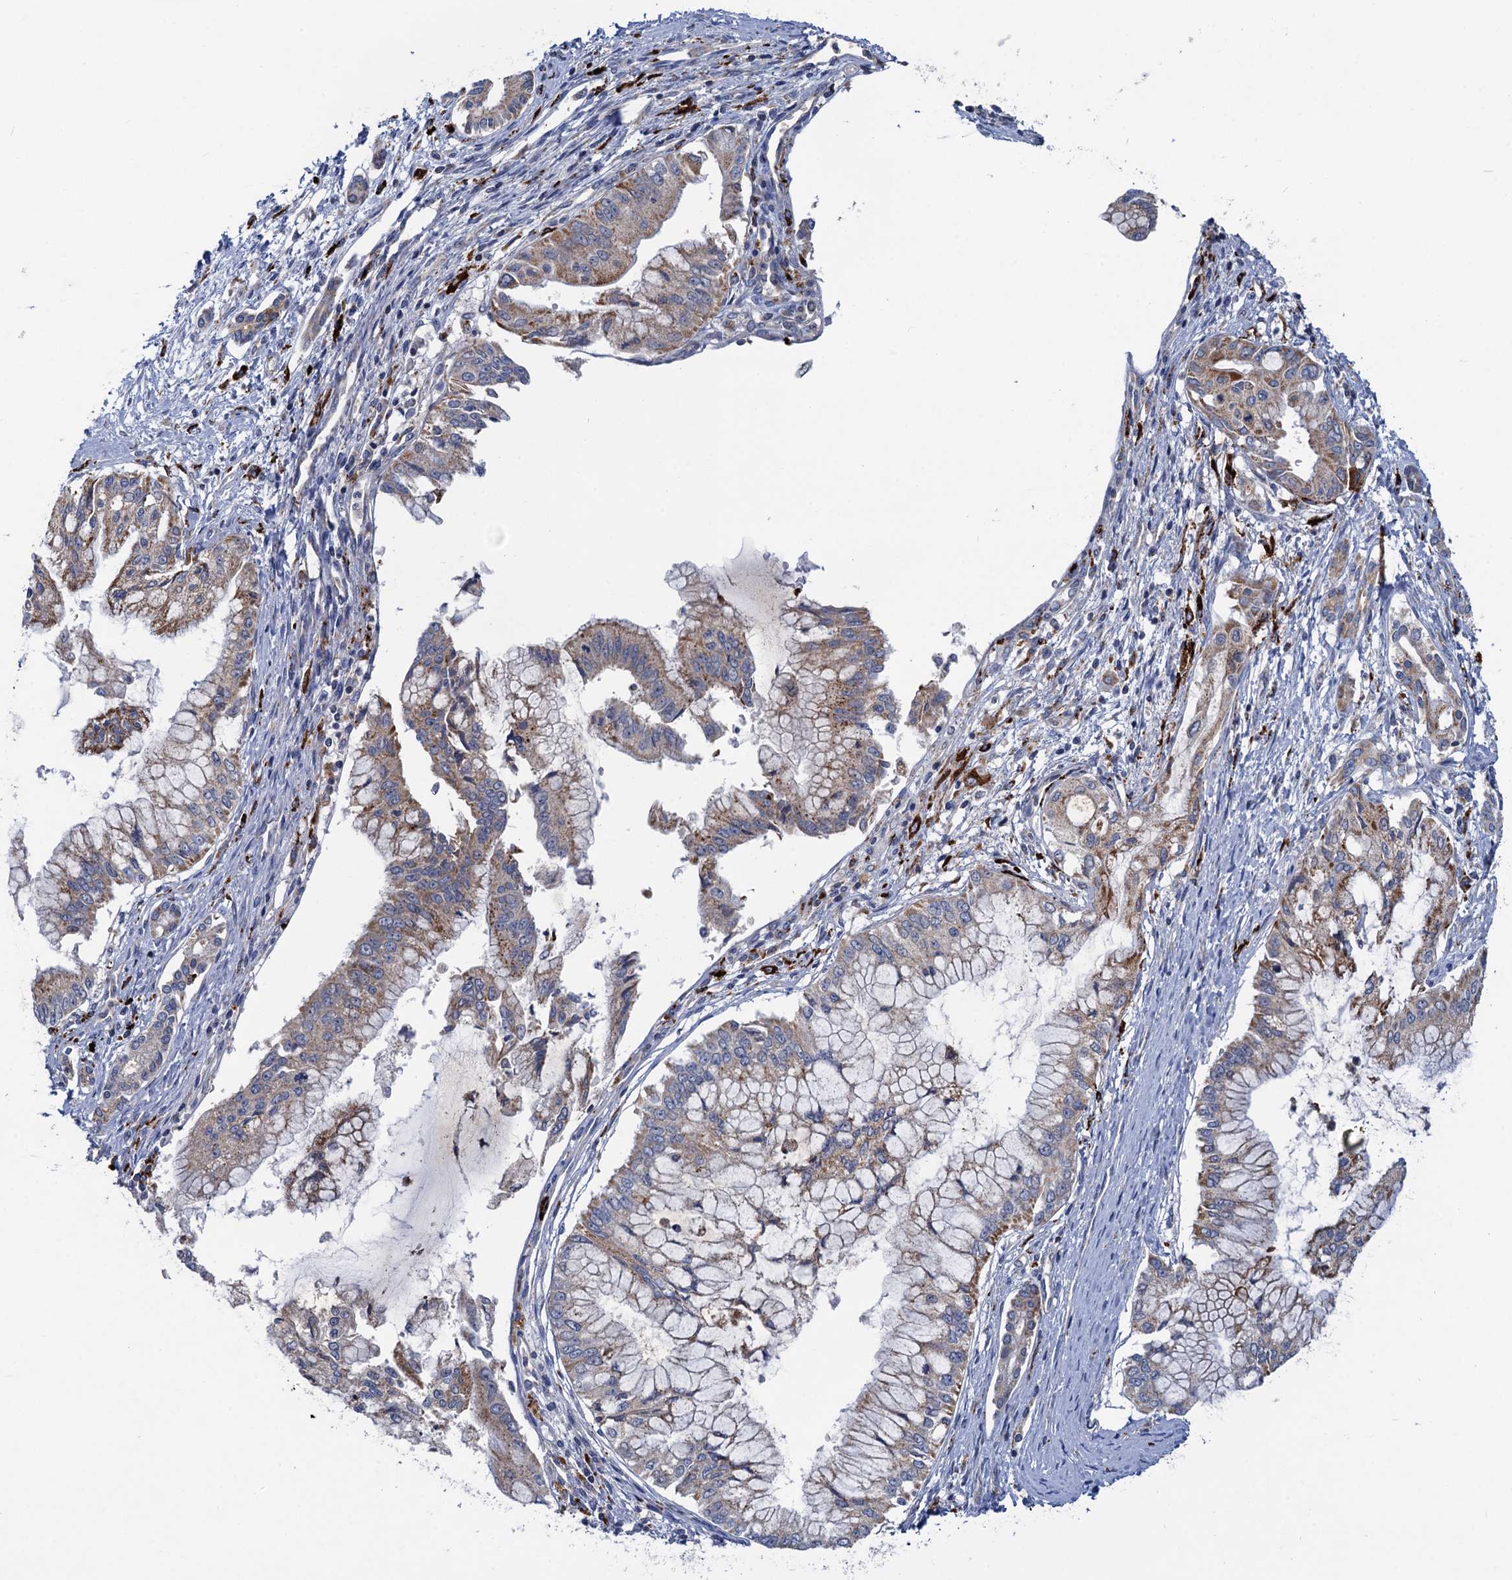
{"staining": {"intensity": "moderate", "quantity": "<25%", "location": "cytoplasmic/membranous"}, "tissue": "pancreatic cancer", "cell_type": "Tumor cells", "image_type": "cancer", "snomed": [{"axis": "morphology", "description": "Adenocarcinoma, NOS"}, {"axis": "topography", "description": "Pancreas"}], "caption": "Protein staining by IHC exhibits moderate cytoplasmic/membranous expression in about <25% of tumor cells in pancreatic cancer (adenocarcinoma).", "gene": "ANKS3", "patient": {"sex": "male", "age": 46}}